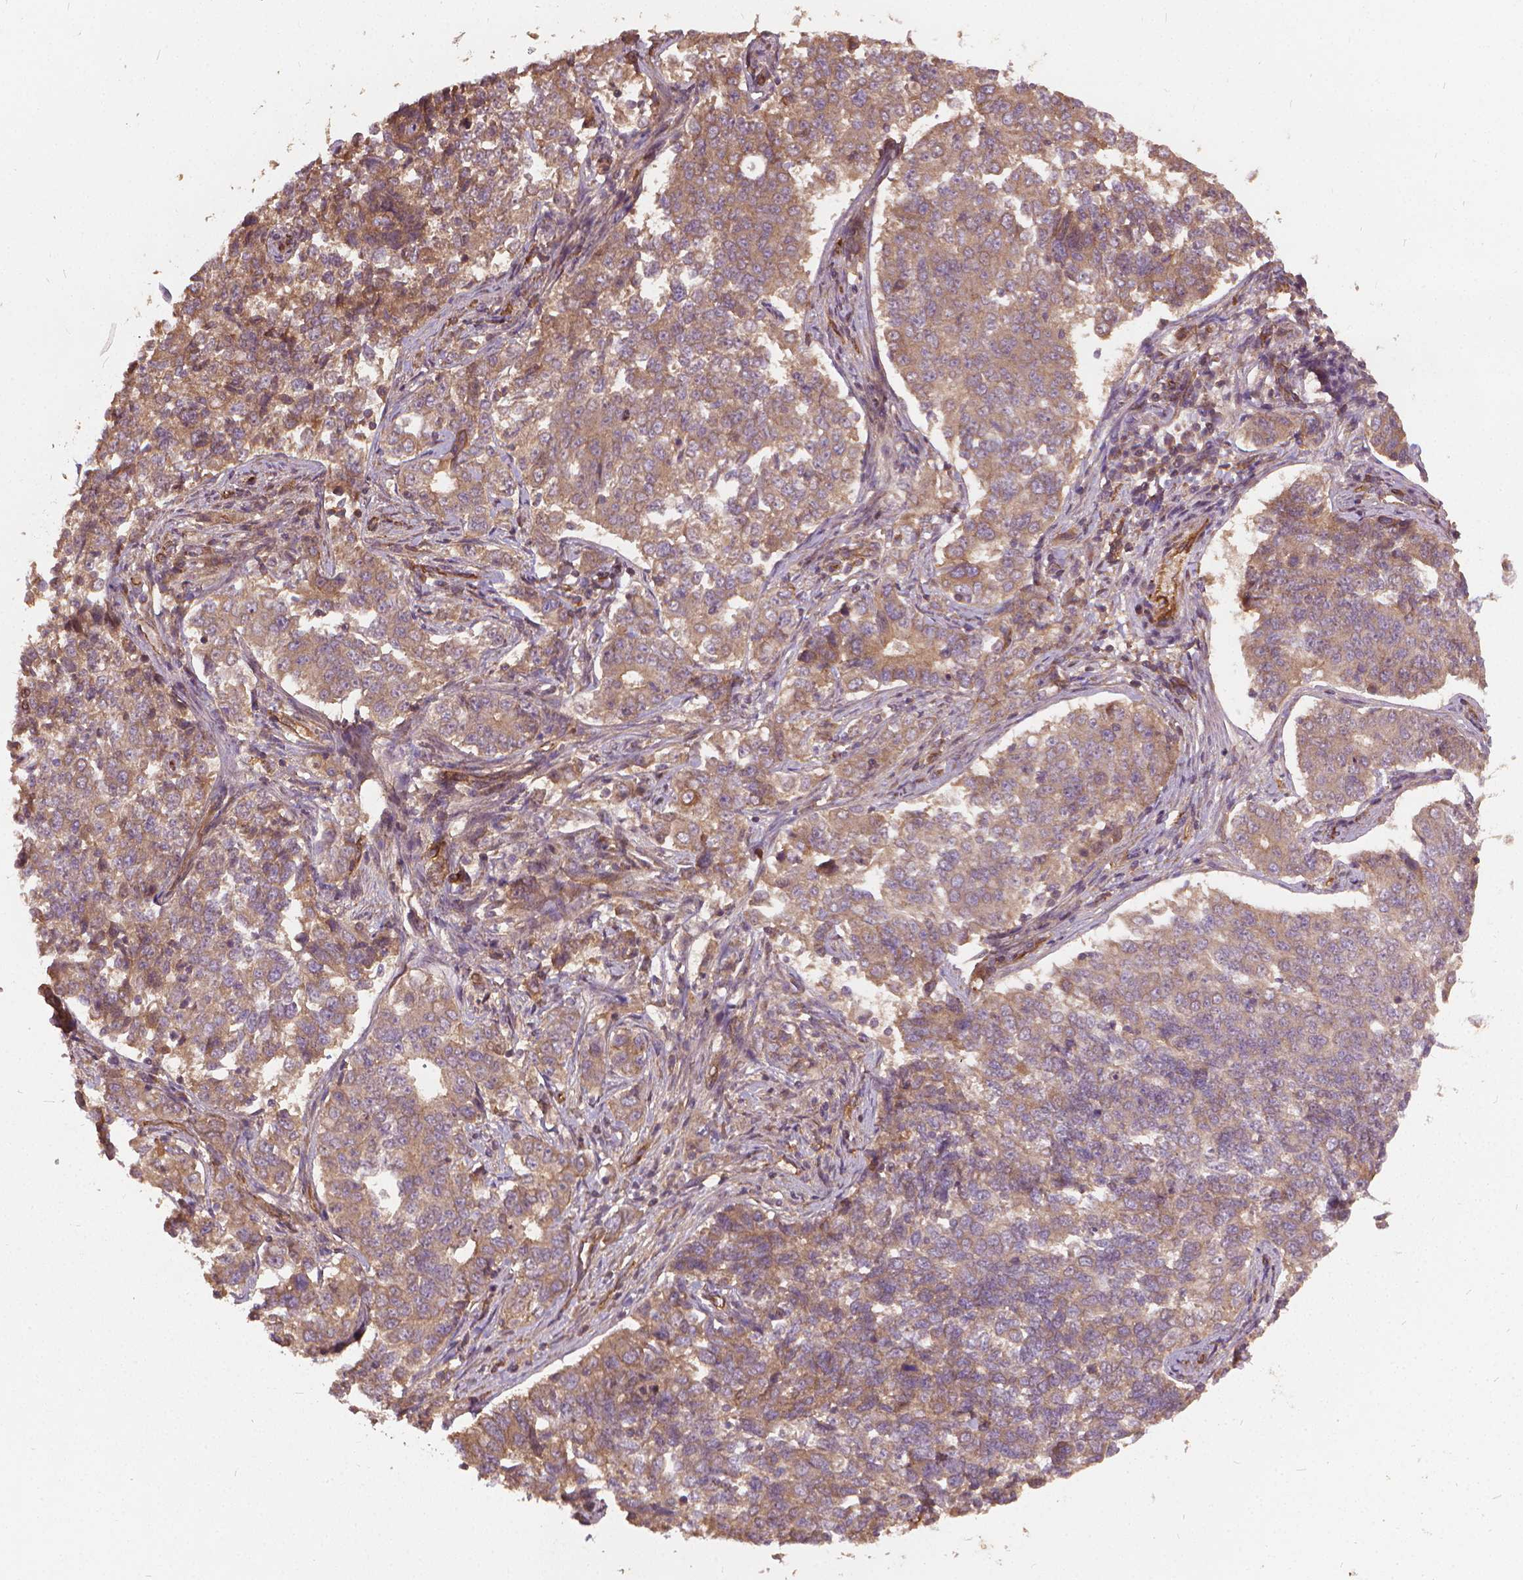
{"staining": {"intensity": "weak", "quantity": ">75%", "location": "cytoplasmic/membranous"}, "tissue": "endometrial cancer", "cell_type": "Tumor cells", "image_type": "cancer", "snomed": [{"axis": "morphology", "description": "Adenocarcinoma, NOS"}, {"axis": "topography", "description": "Endometrium"}], "caption": "Weak cytoplasmic/membranous expression is present in approximately >75% of tumor cells in adenocarcinoma (endometrial).", "gene": "UBXN2A", "patient": {"sex": "female", "age": 43}}